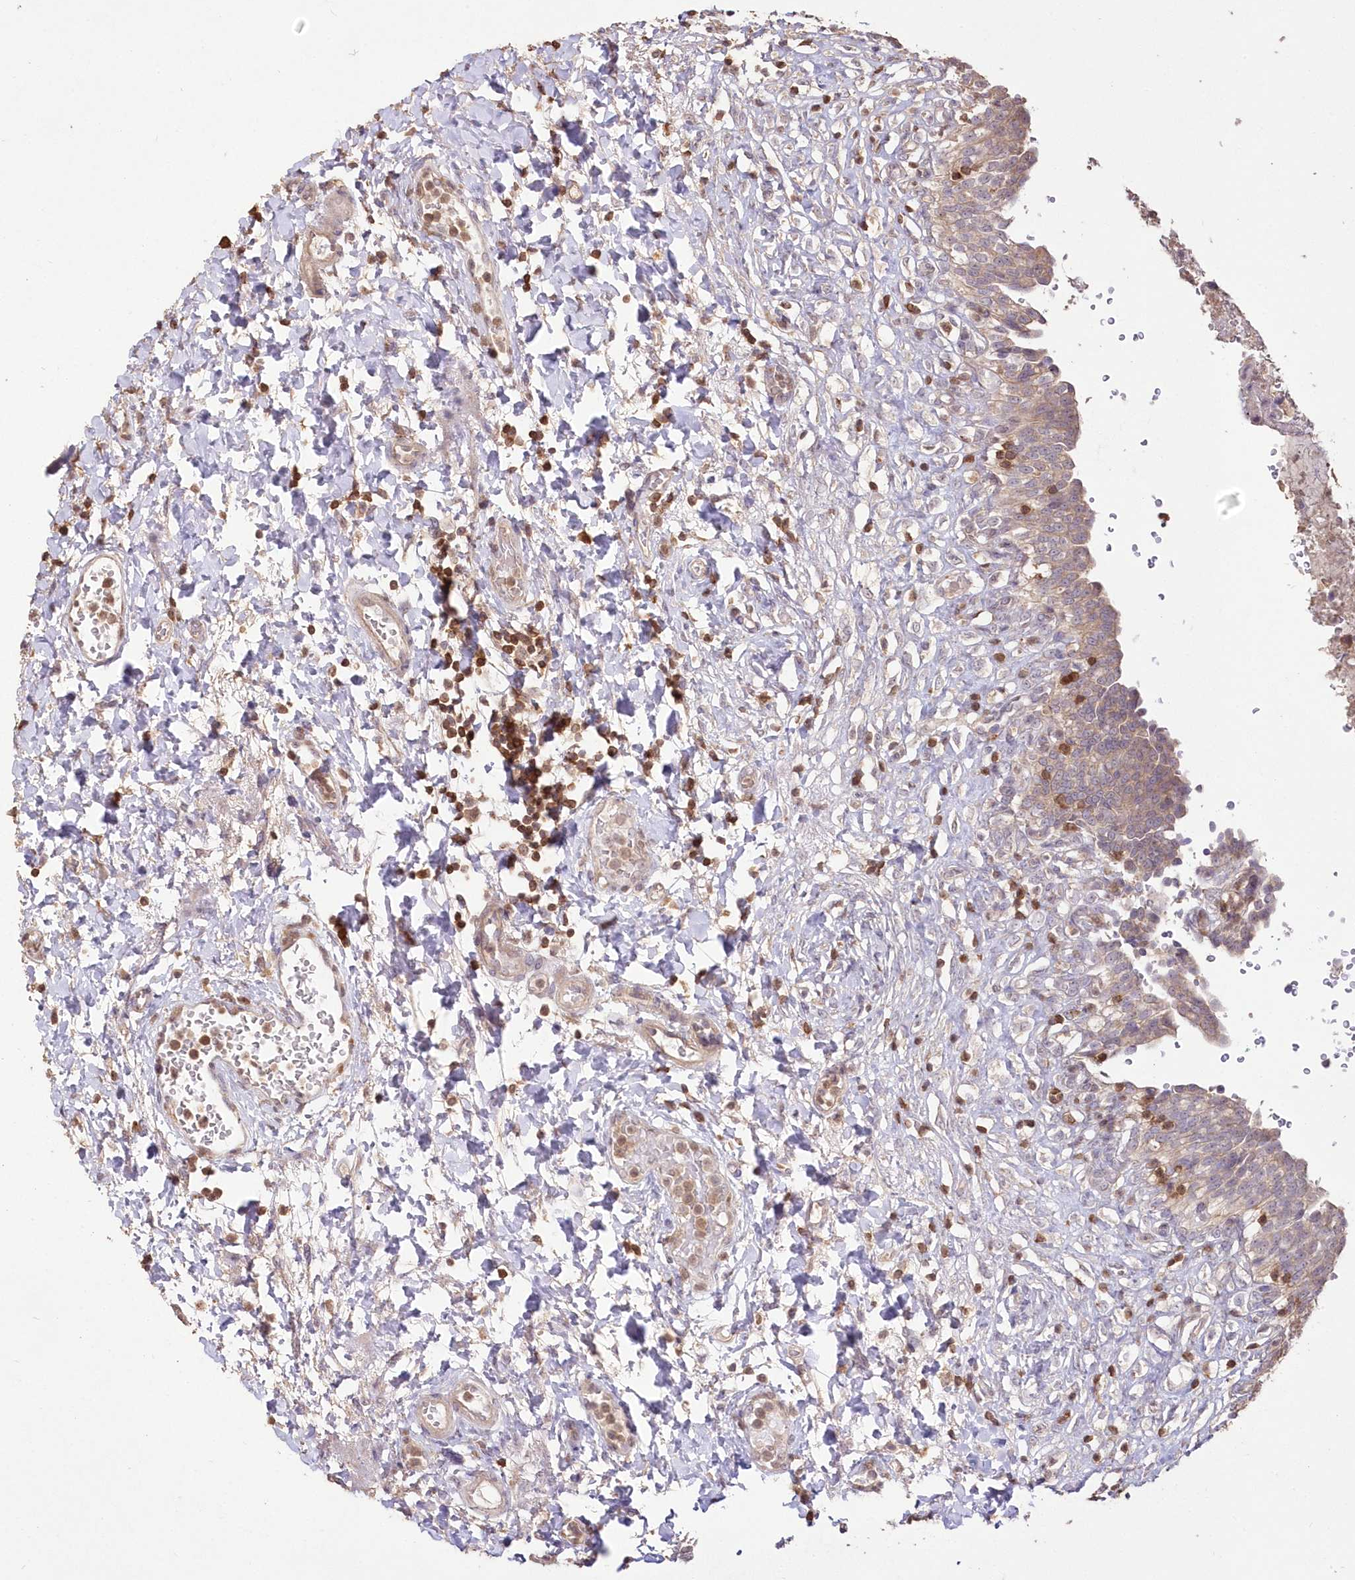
{"staining": {"intensity": "moderate", "quantity": ">75%", "location": "cytoplasmic/membranous"}, "tissue": "urinary bladder", "cell_type": "Urothelial cells", "image_type": "normal", "snomed": [{"axis": "morphology", "description": "Urothelial carcinoma, High grade"}, {"axis": "topography", "description": "Urinary bladder"}], "caption": "Immunohistochemistry (IHC) photomicrograph of benign urinary bladder: human urinary bladder stained using IHC displays medium levels of moderate protein expression localized specifically in the cytoplasmic/membranous of urothelial cells, appearing as a cytoplasmic/membranous brown color.", "gene": "STK17B", "patient": {"sex": "male", "age": 46}}